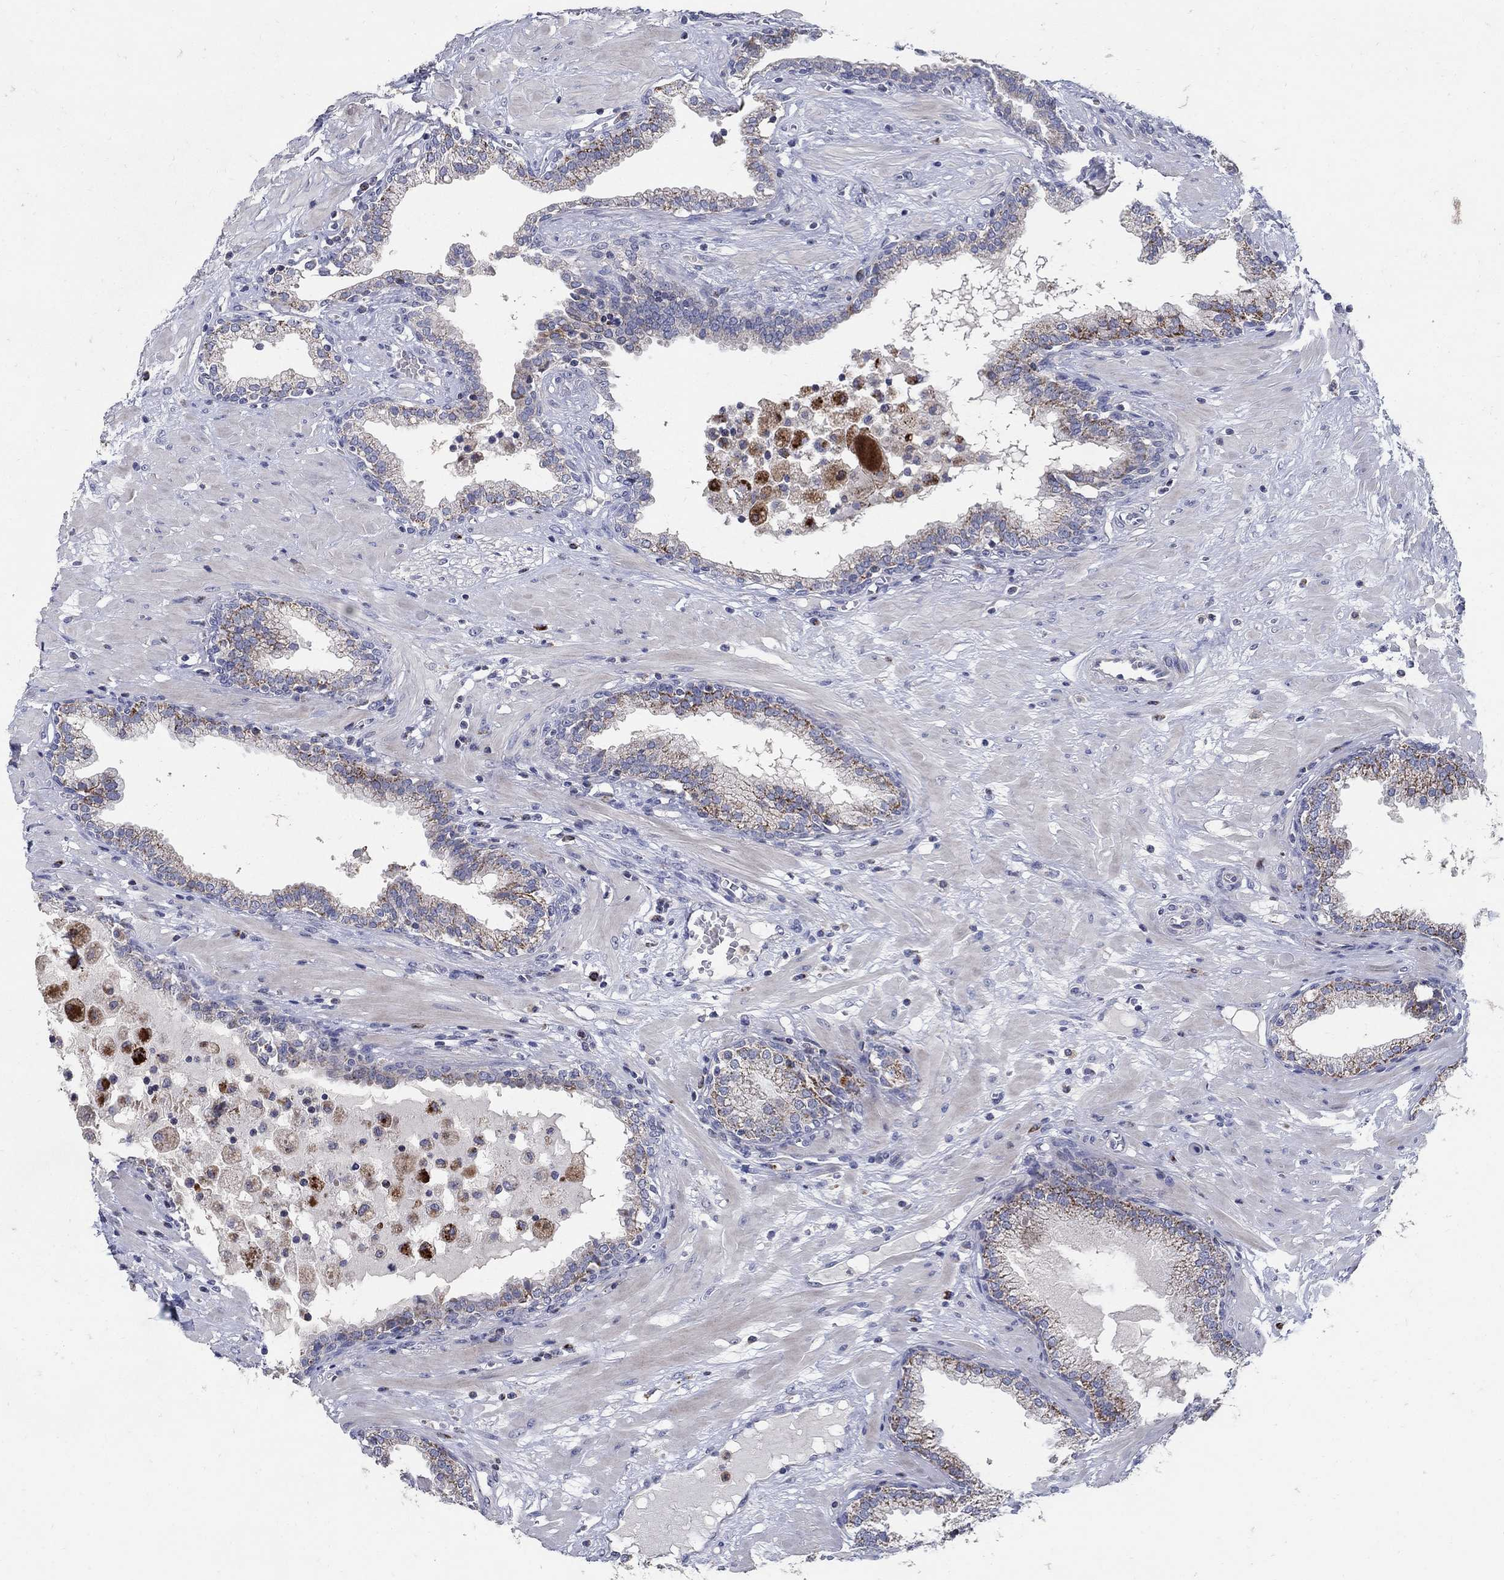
{"staining": {"intensity": "moderate", "quantity": "25%-75%", "location": "cytoplasmic/membranous"}, "tissue": "prostate", "cell_type": "Glandular cells", "image_type": "normal", "snomed": [{"axis": "morphology", "description": "Normal tissue, NOS"}, {"axis": "topography", "description": "Prostate"}], "caption": "Immunohistochemical staining of unremarkable prostate exhibits medium levels of moderate cytoplasmic/membranous expression in about 25%-75% of glandular cells.", "gene": "HMX2", "patient": {"sex": "male", "age": 64}}